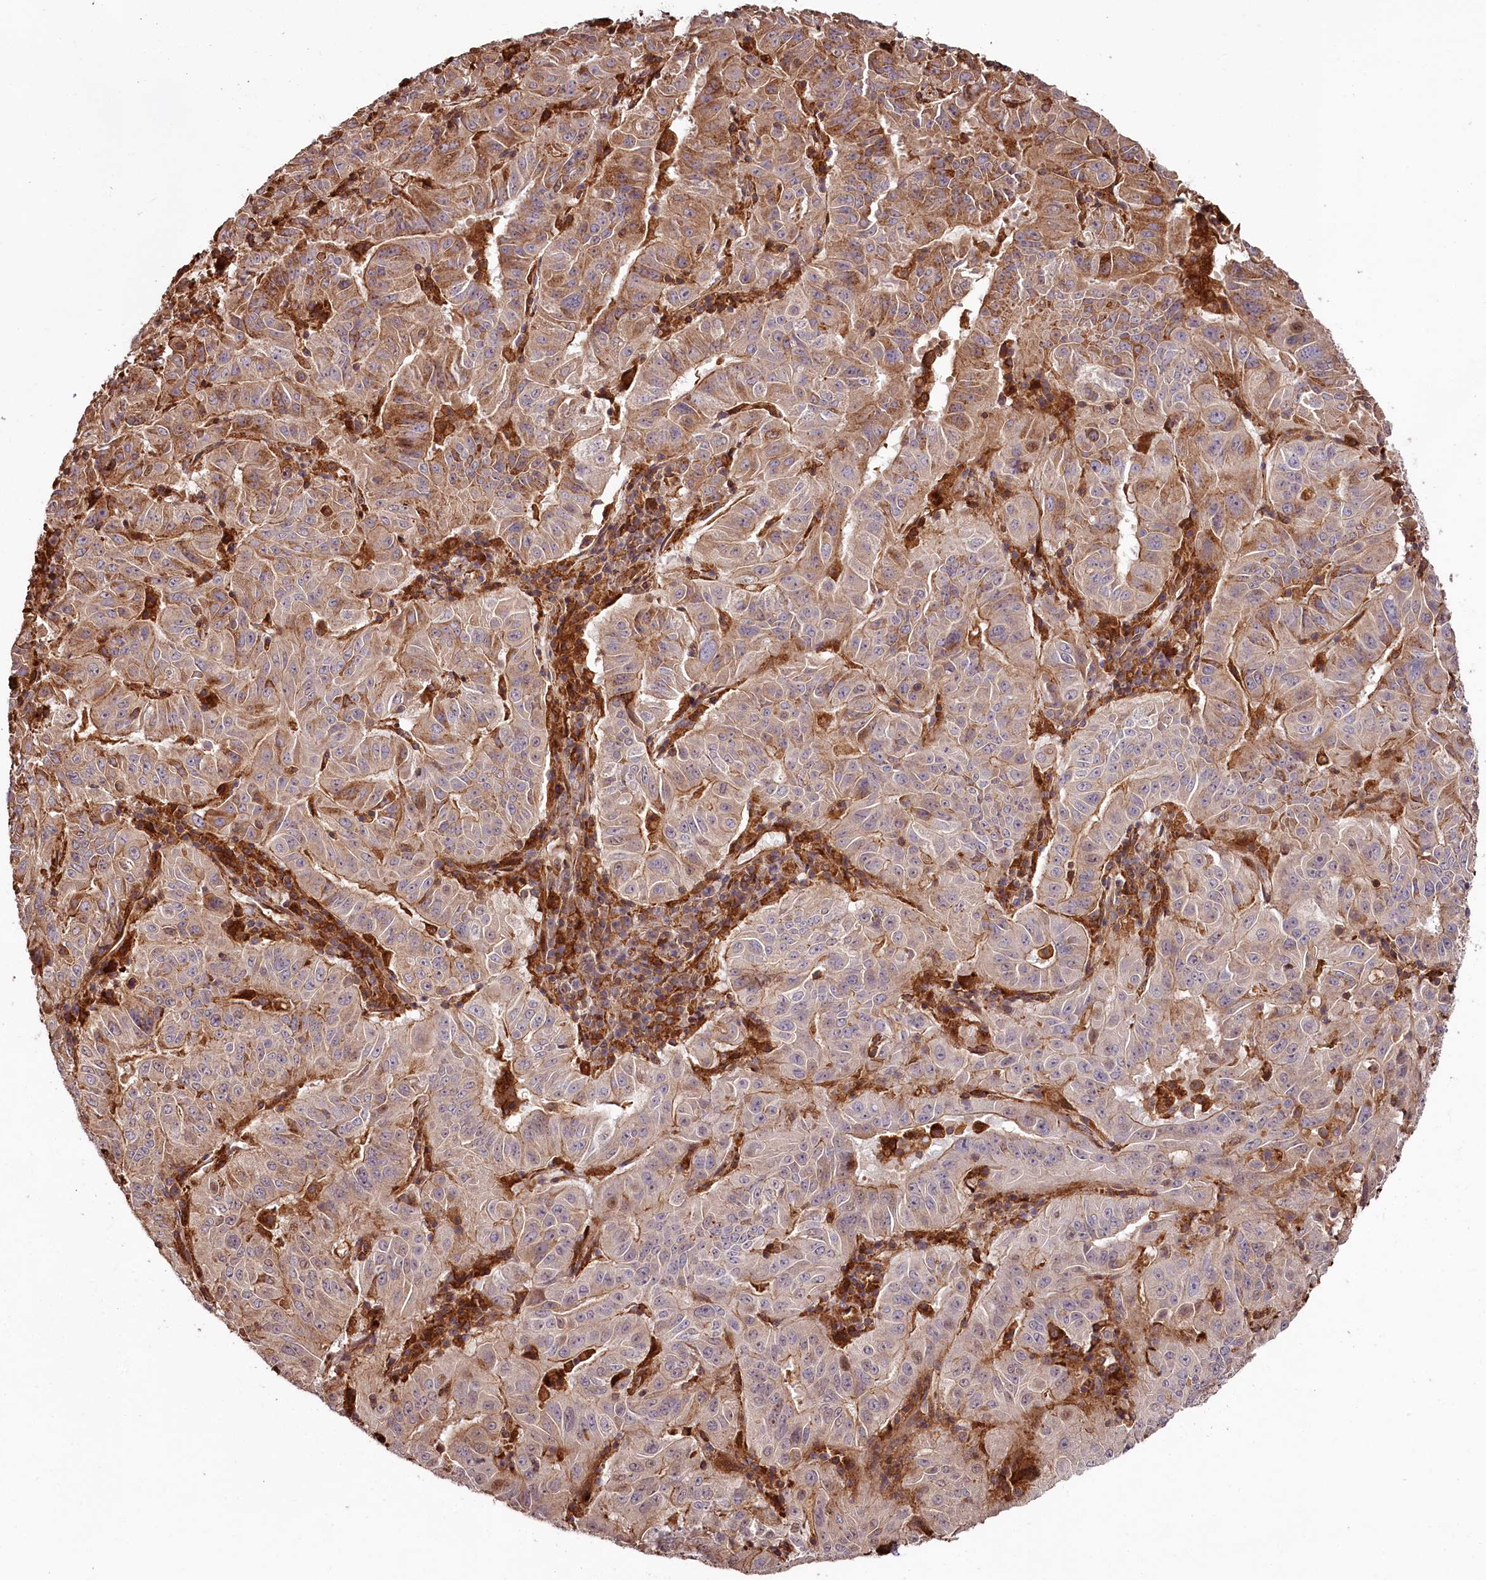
{"staining": {"intensity": "moderate", "quantity": "25%-75%", "location": "cytoplasmic/membranous"}, "tissue": "pancreatic cancer", "cell_type": "Tumor cells", "image_type": "cancer", "snomed": [{"axis": "morphology", "description": "Adenocarcinoma, NOS"}, {"axis": "topography", "description": "Pancreas"}], "caption": "Brown immunohistochemical staining in human pancreatic cancer reveals moderate cytoplasmic/membranous expression in about 25%-75% of tumor cells.", "gene": "KIF14", "patient": {"sex": "male", "age": 63}}